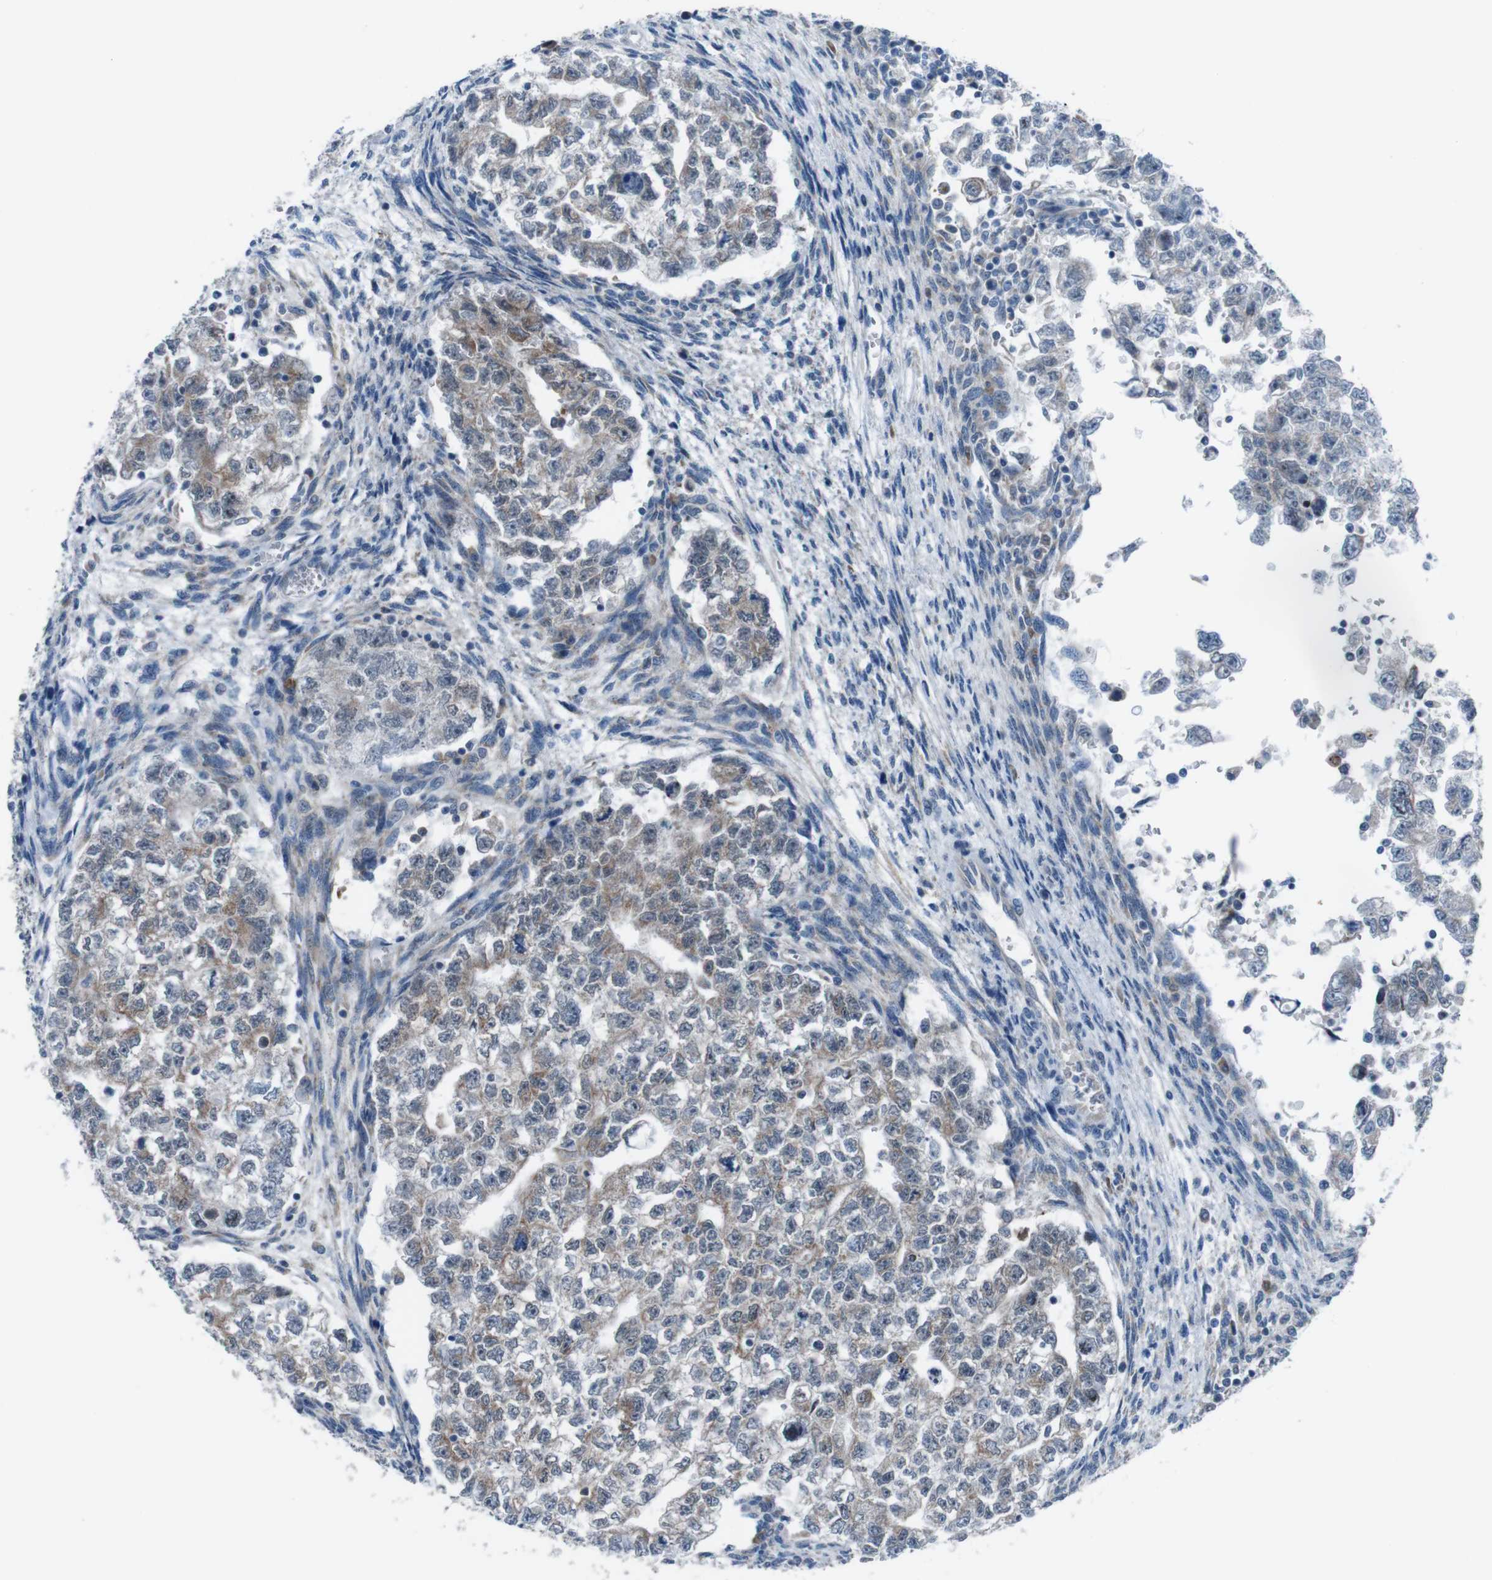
{"staining": {"intensity": "moderate", "quantity": "<25%", "location": "cytoplasmic/membranous"}, "tissue": "testis cancer", "cell_type": "Tumor cells", "image_type": "cancer", "snomed": [{"axis": "morphology", "description": "Seminoma, NOS"}, {"axis": "morphology", "description": "Carcinoma, Embryonal, NOS"}, {"axis": "topography", "description": "Testis"}], "caption": "Tumor cells exhibit low levels of moderate cytoplasmic/membranous staining in about <25% of cells in testis cancer (embryonal carcinoma). The protein is stained brown, and the nuclei are stained in blue (DAB (3,3'-diaminobenzidine) IHC with brightfield microscopy, high magnification).", "gene": "CDH22", "patient": {"sex": "male", "age": 38}}